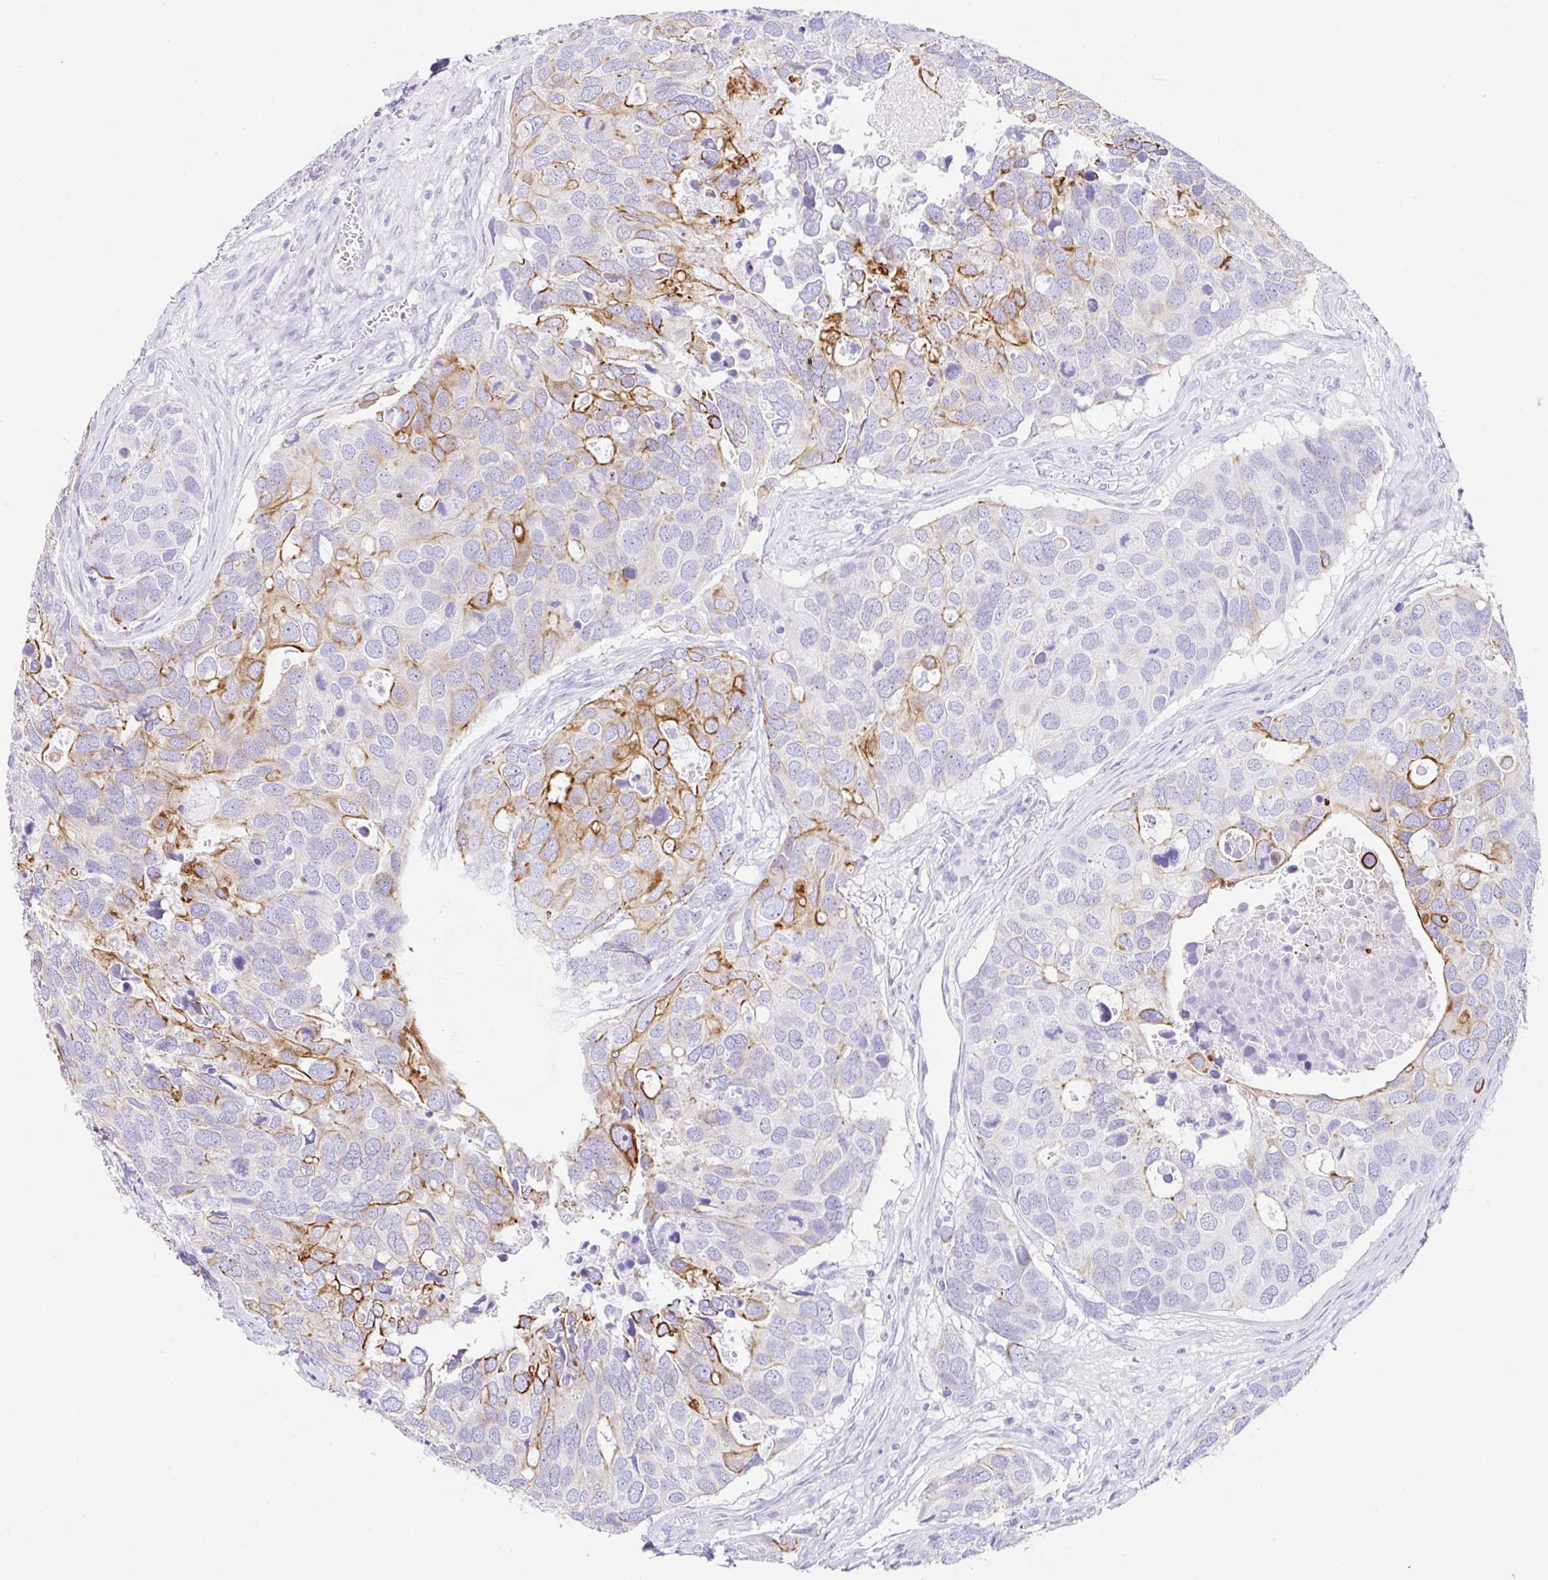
{"staining": {"intensity": "moderate", "quantity": "25%-75%", "location": "cytoplasmic/membranous"}, "tissue": "breast cancer", "cell_type": "Tumor cells", "image_type": "cancer", "snomed": [{"axis": "morphology", "description": "Duct carcinoma"}, {"axis": "topography", "description": "Breast"}], "caption": "The histopathology image demonstrates staining of infiltrating ductal carcinoma (breast), revealing moderate cytoplasmic/membranous protein staining (brown color) within tumor cells.", "gene": "CLDND2", "patient": {"sex": "female", "age": 83}}